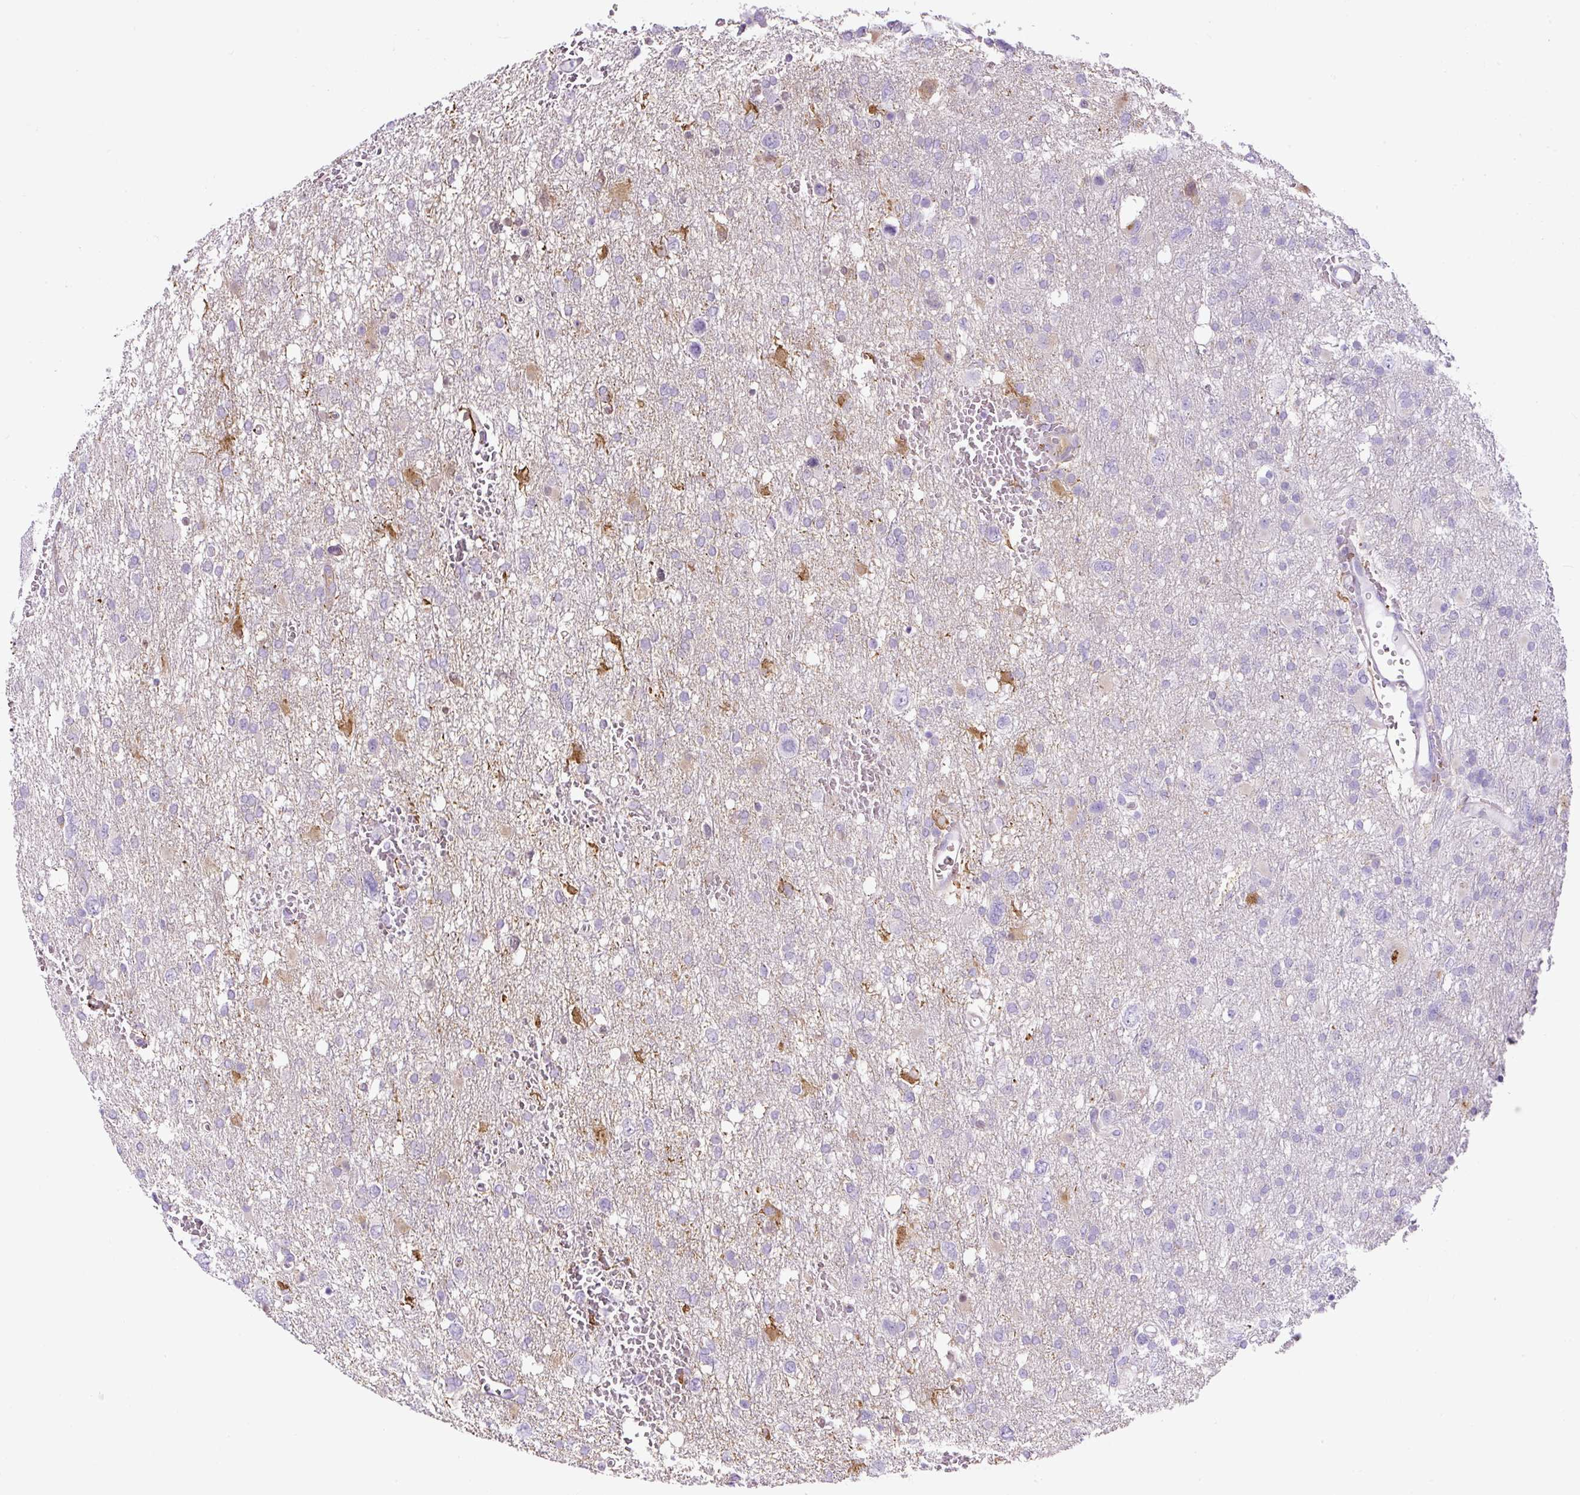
{"staining": {"intensity": "negative", "quantity": "none", "location": "none"}, "tissue": "glioma", "cell_type": "Tumor cells", "image_type": "cancer", "snomed": [{"axis": "morphology", "description": "Glioma, malignant, High grade"}, {"axis": "topography", "description": "Brain"}], "caption": "Tumor cells show no significant expression in glioma.", "gene": "TMEM200B", "patient": {"sex": "male", "age": 61}}